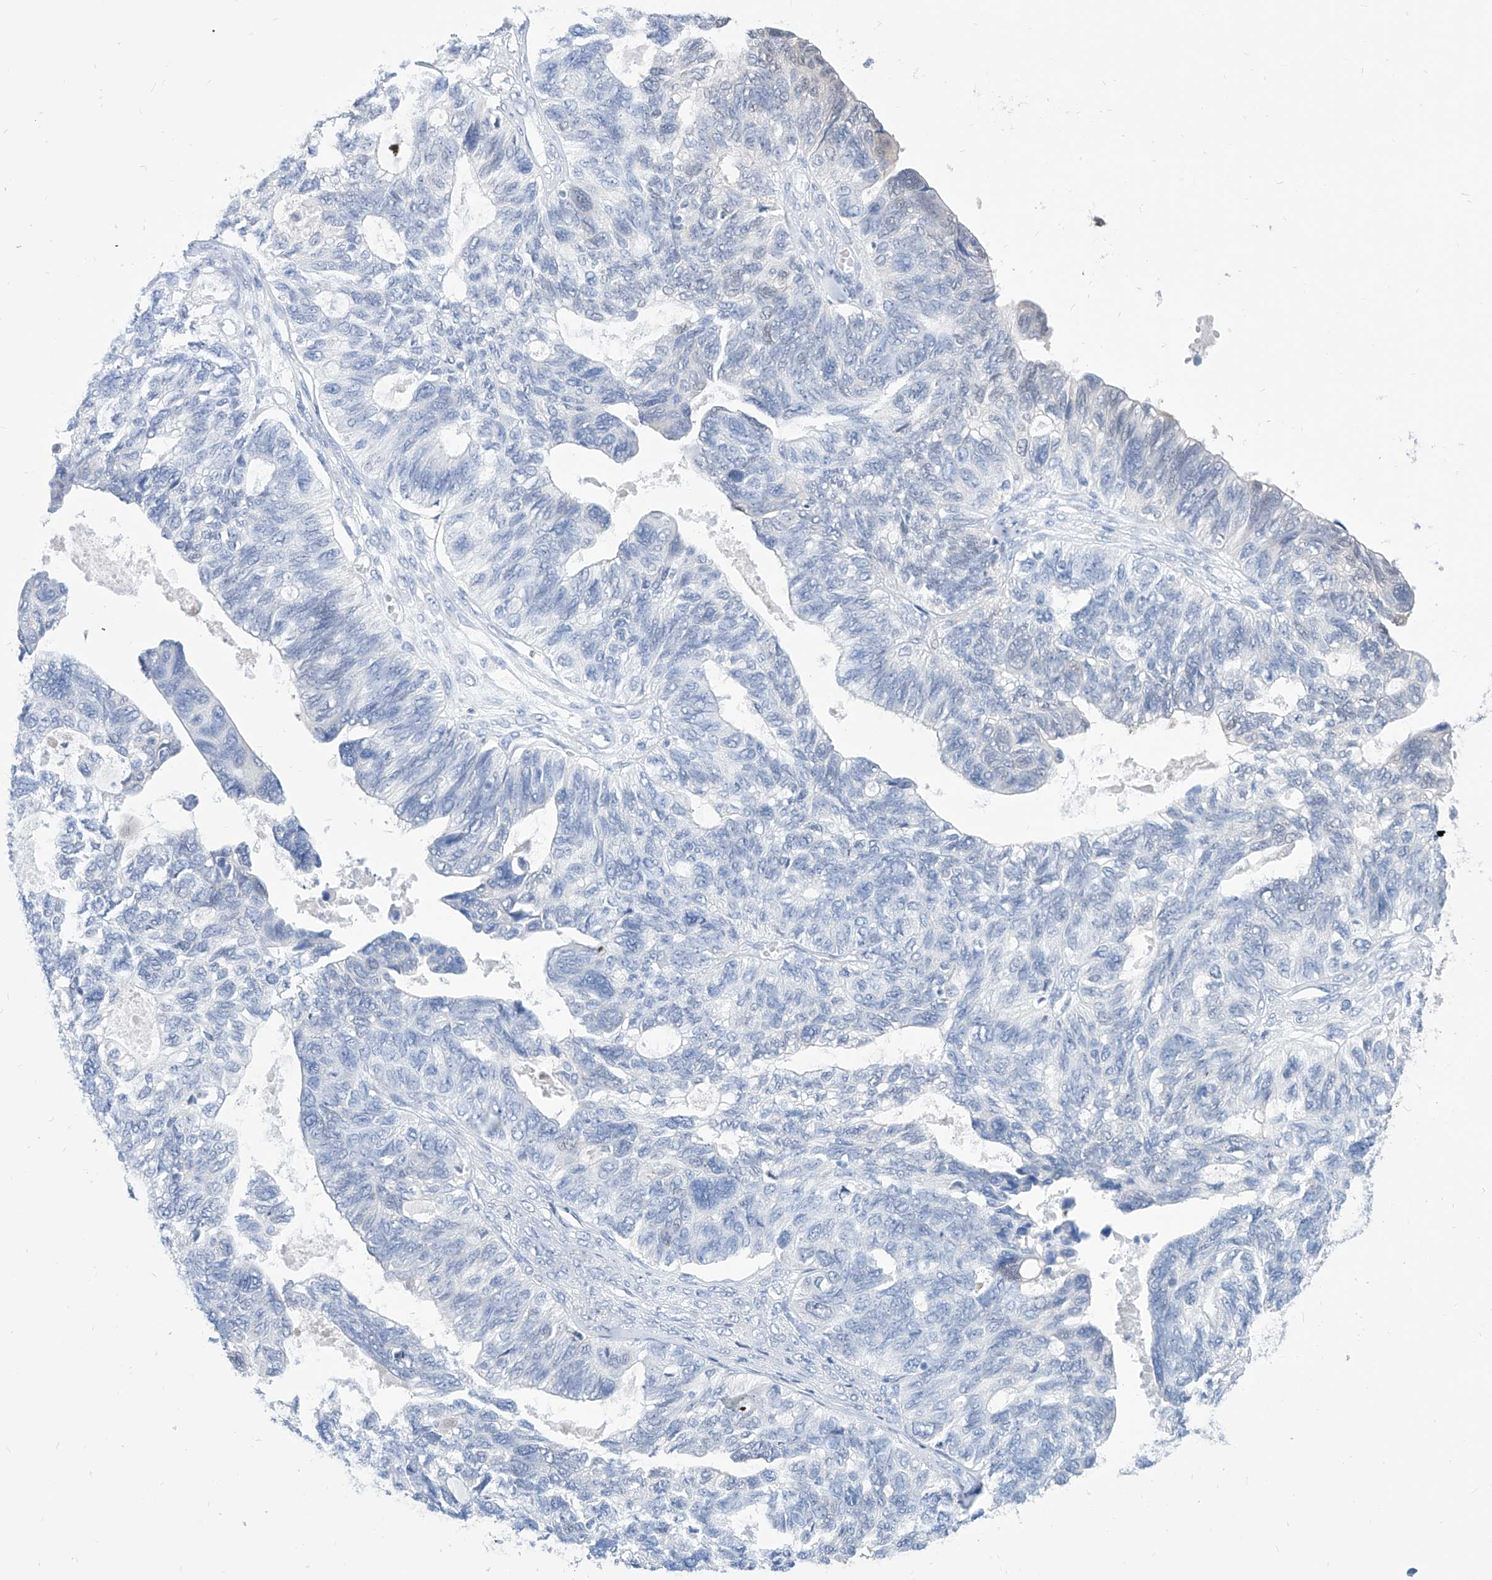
{"staining": {"intensity": "negative", "quantity": "none", "location": "none"}, "tissue": "ovarian cancer", "cell_type": "Tumor cells", "image_type": "cancer", "snomed": [{"axis": "morphology", "description": "Cystadenocarcinoma, serous, NOS"}, {"axis": "topography", "description": "Ovary"}], "caption": "A histopathology image of human ovarian cancer (serous cystadenocarcinoma) is negative for staining in tumor cells. (DAB (3,3'-diaminobenzidine) immunohistochemistry (IHC) visualized using brightfield microscopy, high magnification).", "gene": "PDXK", "patient": {"sex": "female", "age": 79}}